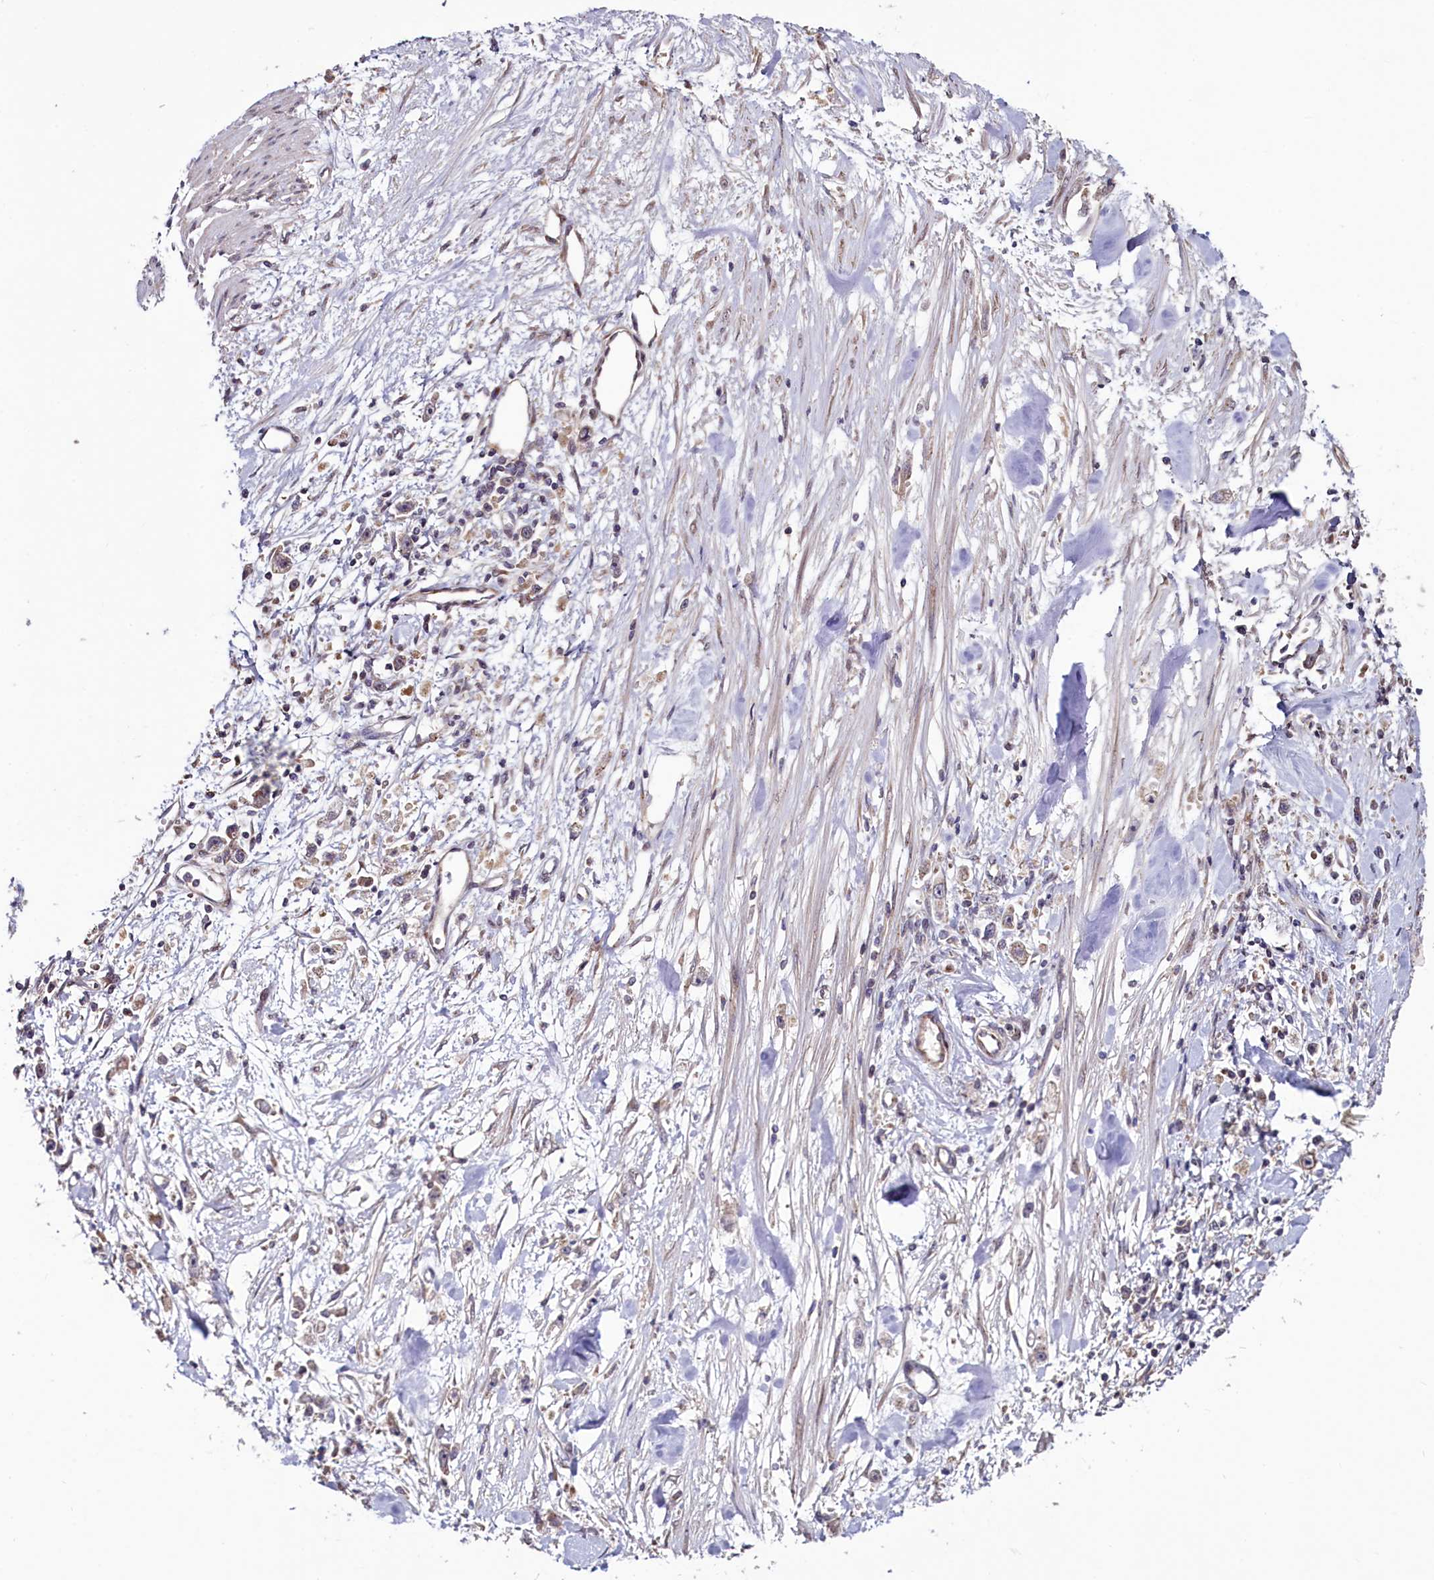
{"staining": {"intensity": "weak", "quantity": ">75%", "location": "cytoplasmic/membranous"}, "tissue": "stomach cancer", "cell_type": "Tumor cells", "image_type": "cancer", "snomed": [{"axis": "morphology", "description": "Adenocarcinoma, NOS"}, {"axis": "topography", "description": "Stomach"}], "caption": "Immunohistochemistry photomicrograph of human adenocarcinoma (stomach) stained for a protein (brown), which displays low levels of weak cytoplasmic/membranous positivity in about >75% of tumor cells.", "gene": "SEC24C", "patient": {"sex": "female", "age": 59}}